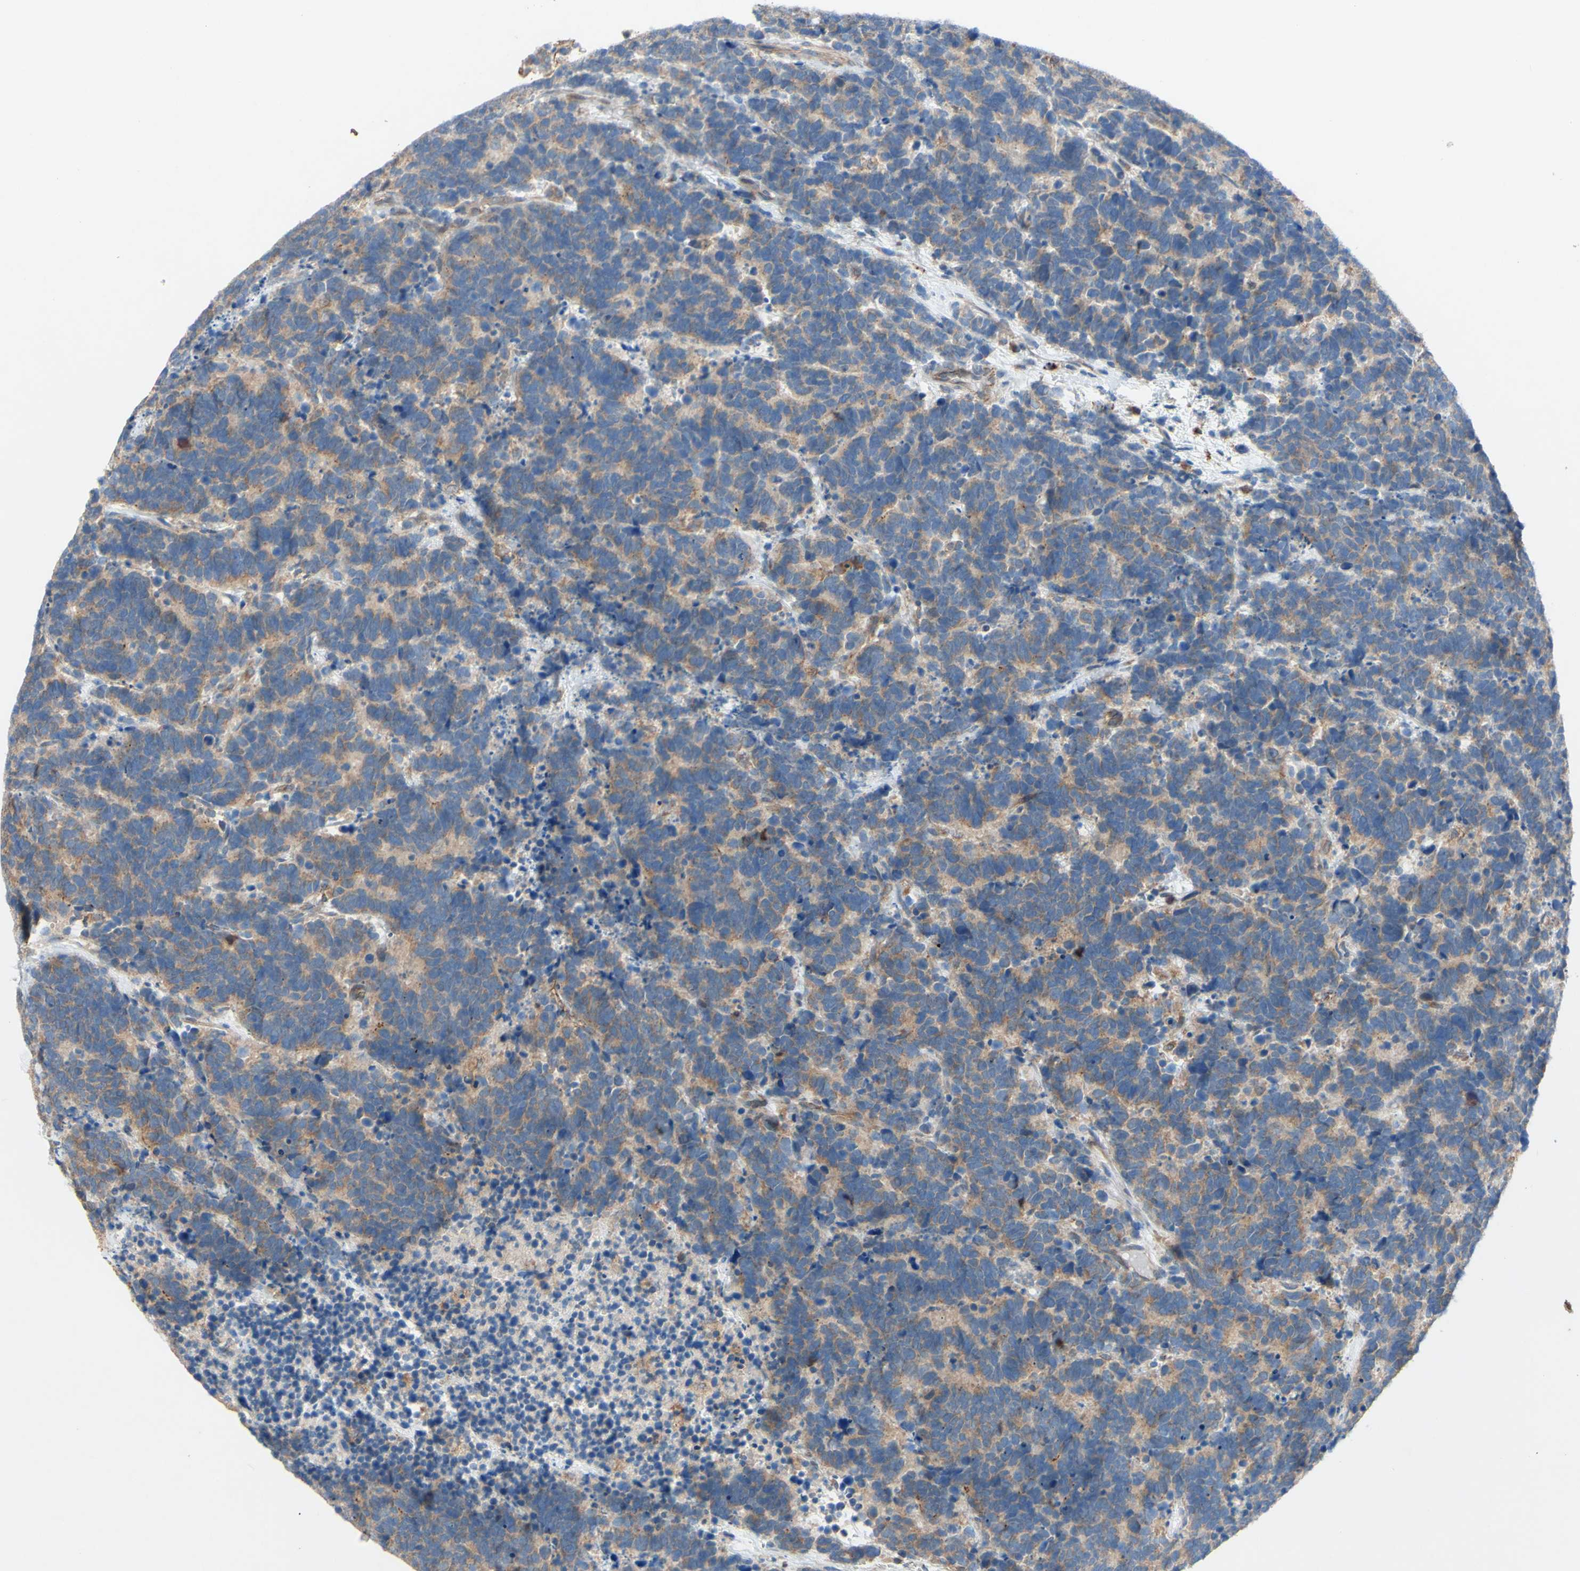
{"staining": {"intensity": "weak", "quantity": ">75%", "location": "cytoplasmic/membranous"}, "tissue": "carcinoid", "cell_type": "Tumor cells", "image_type": "cancer", "snomed": [{"axis": "morphology", "description": "Carcinoma, NOS"}, {"axis": "morphology", "description": "Carcinoid, malignant, NOS"}, {"axis": "topography", "description": "Urinary bladder"}], "caption": "Carcinoid stained with IHC displays weak cytoplasmic/membranous staining in about >75% of tumor cells.", "gene": "PDGFB", "patient": {"sex": "male", "age": 57}}